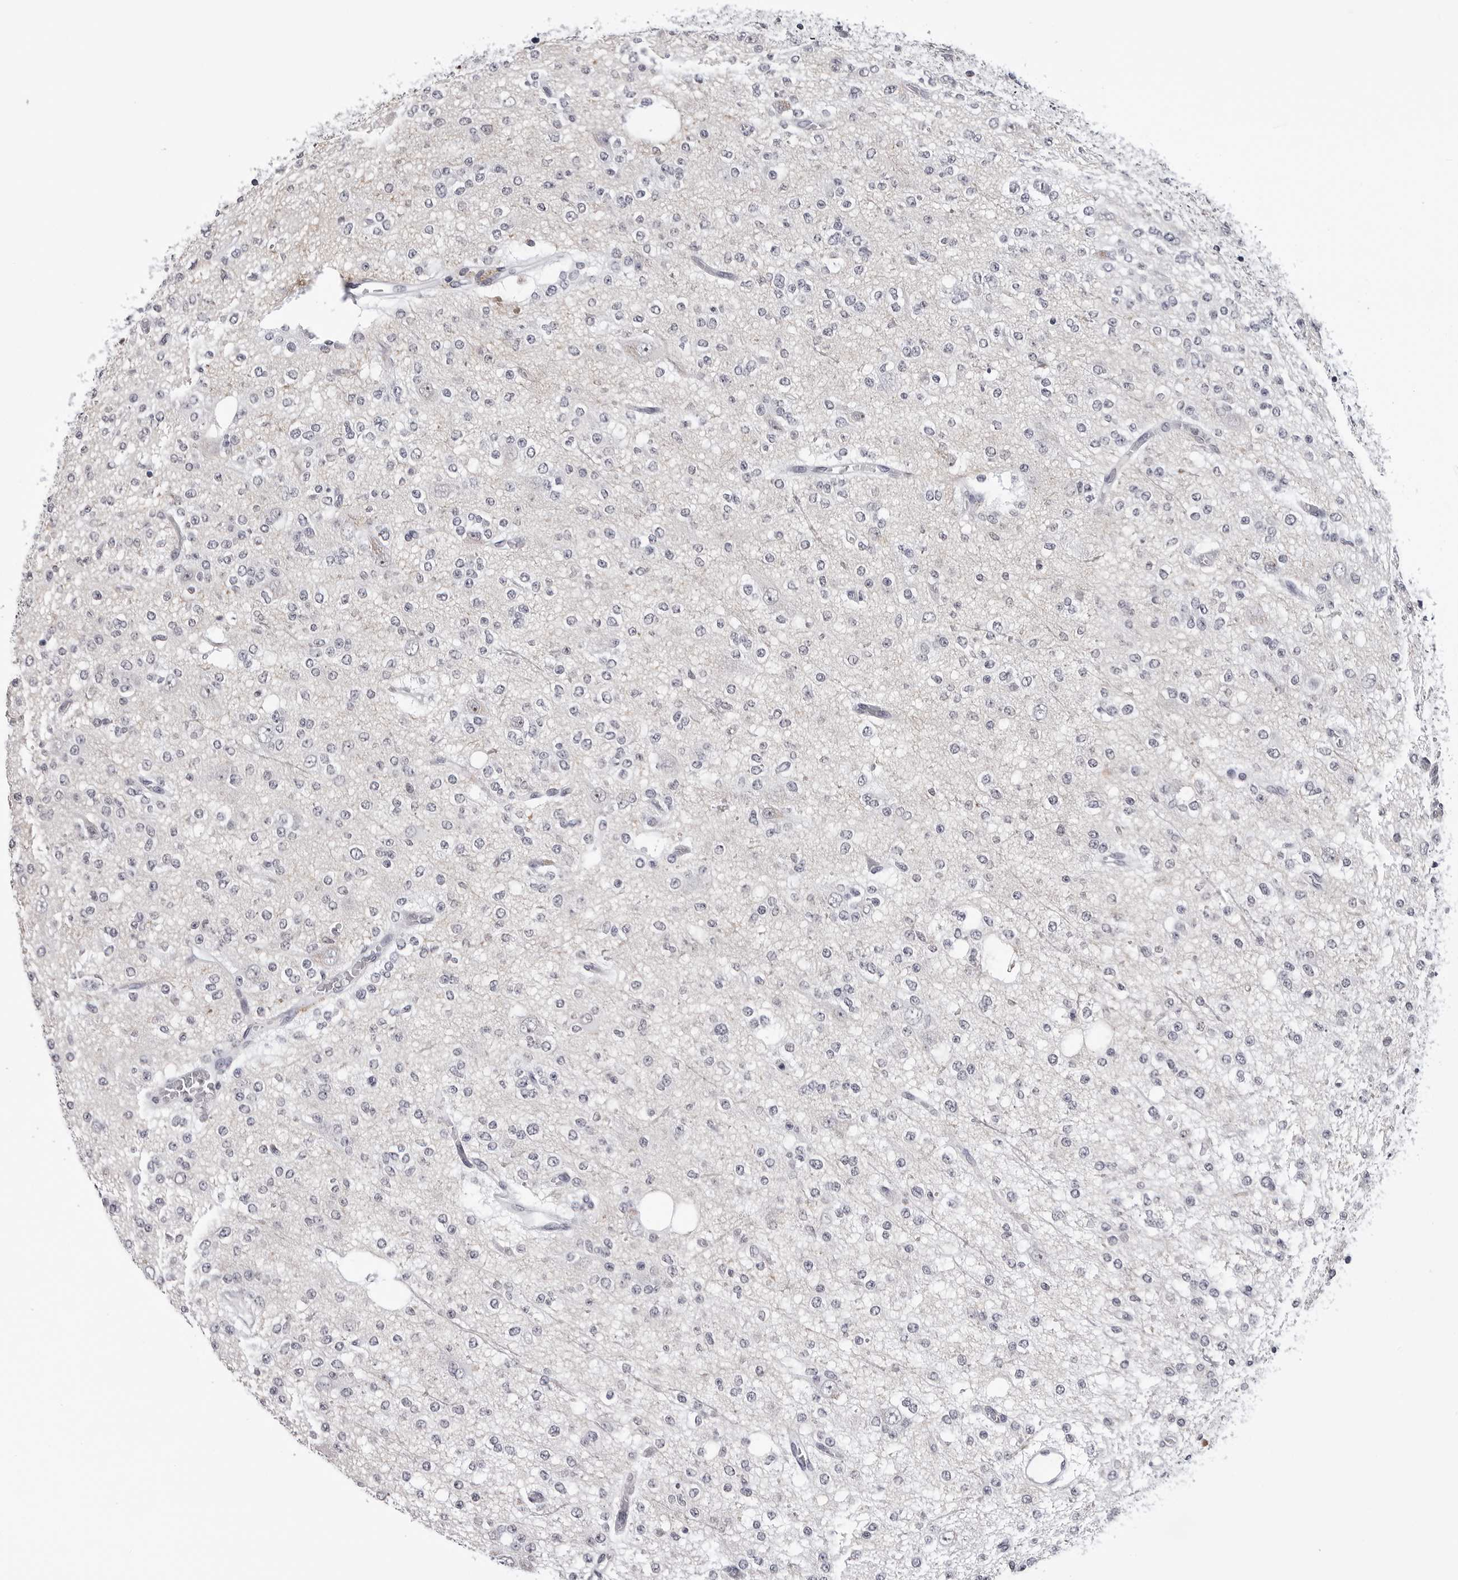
{"staining": {"intensity": "negative", "quantity": "none", "location": "none"}, "tissue": "glioma", "cell_type": "Tumor cells", "image_type": "cancer", "snomed": [{"axis": "morphology", "description": "Glioma, malignant, Low grade"}, {"axis": "topography", "description": "Brain"}], "caption": "Micrograph shows no protein expression in tumor cells of malignant glioma (low-grade) tissue.", "gene": "GNL2", "patient": {"sex": "male", "age": 38}}